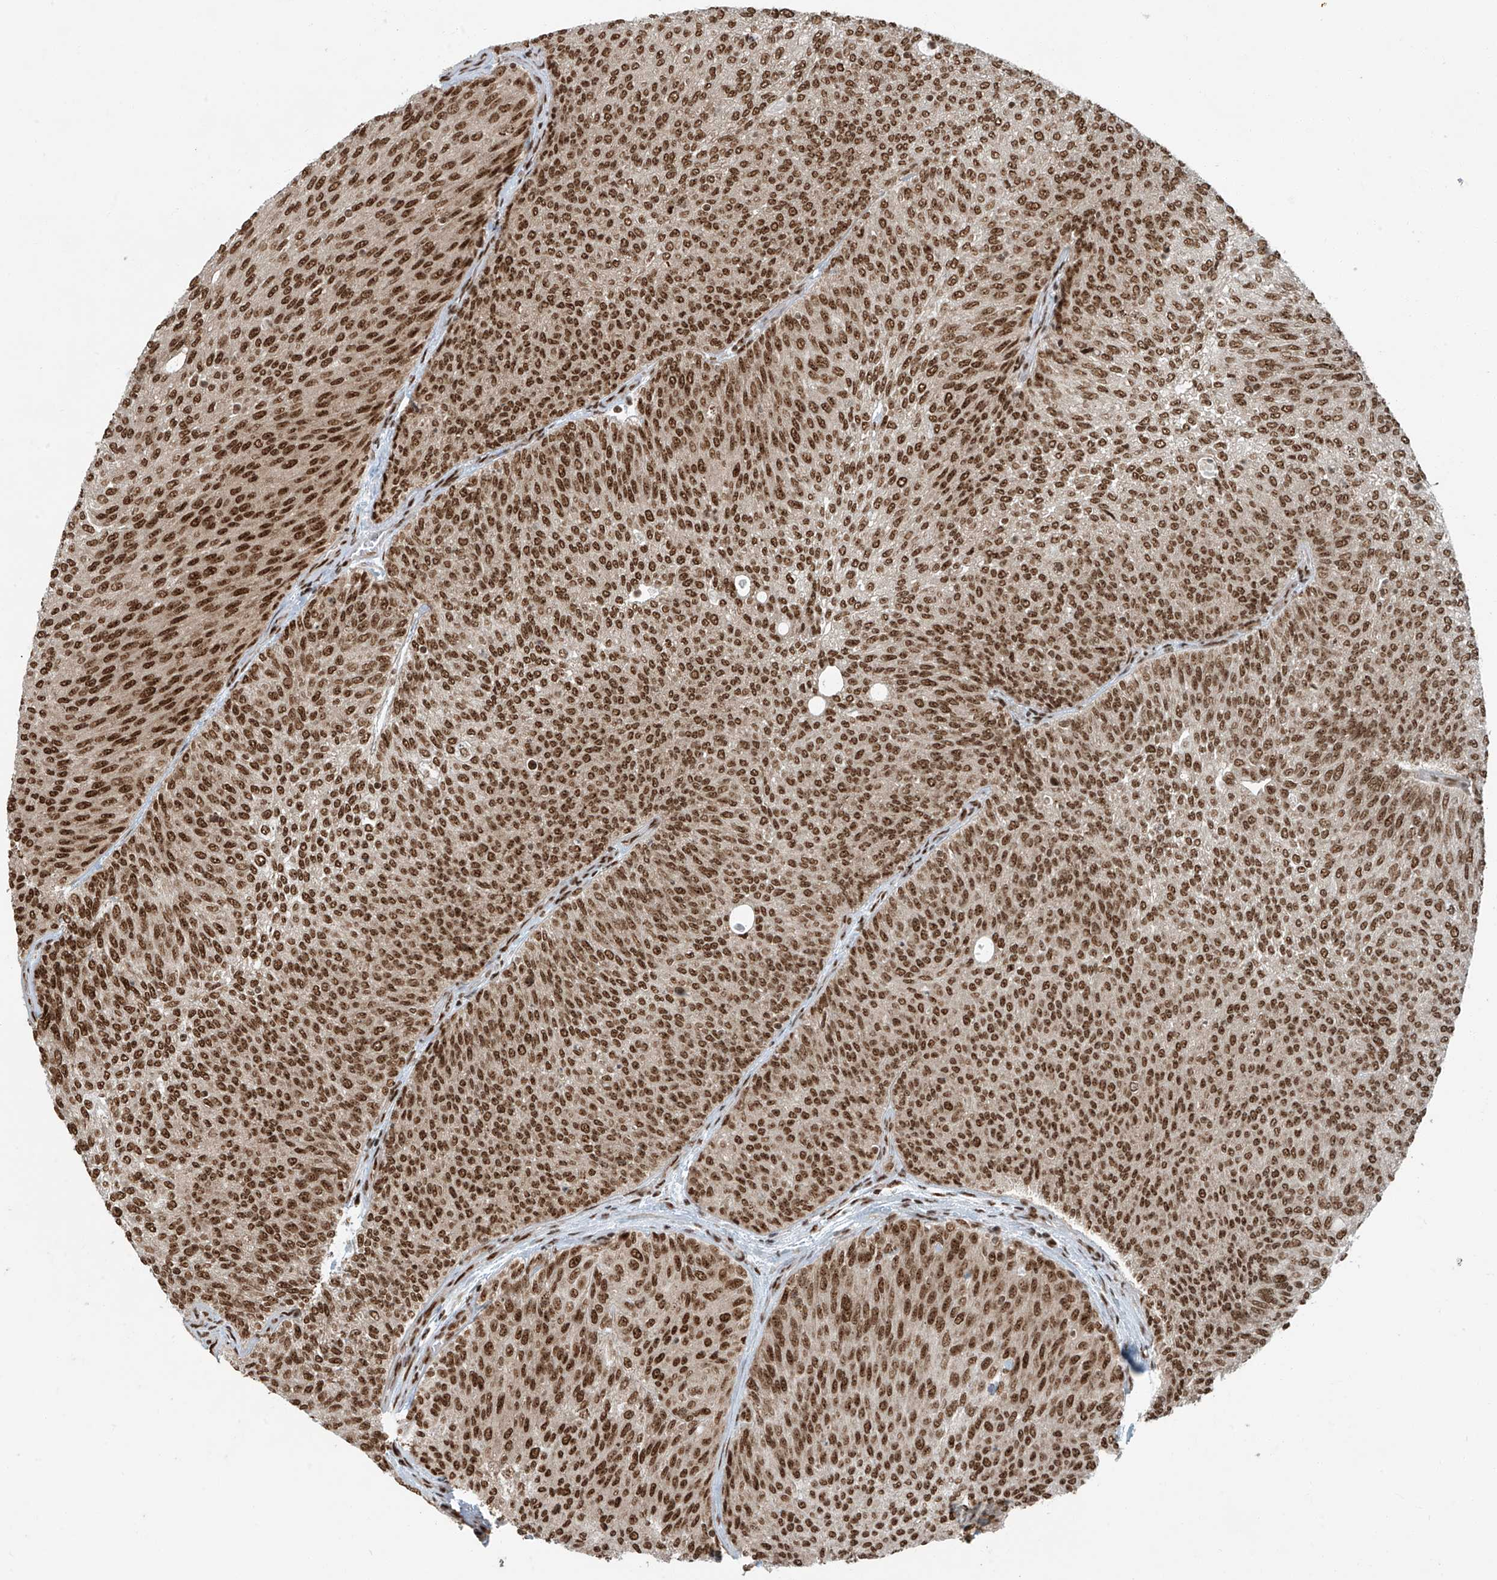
{"staining": {"intensity": "strong", "quantity": ">75%", "location": "nuclear"}, "tissue": "urothelial cancer", "cell_type": "Tumor cells", "image_type": "cancer", "snomed": [{"axis": "morphology", "description": "Urothelial carcinoma, Low grade"}, {"axis": "topography", "description": "Urinary bladder"}], "caption": "Immunohistochemical staining of human urothelial carcinoma (low-grade) displays high levels of strong nuclear positivity in about >75% of tumor cells.", "gene": "FAM193B", "patient": {"sex": "female", "age": 79}}